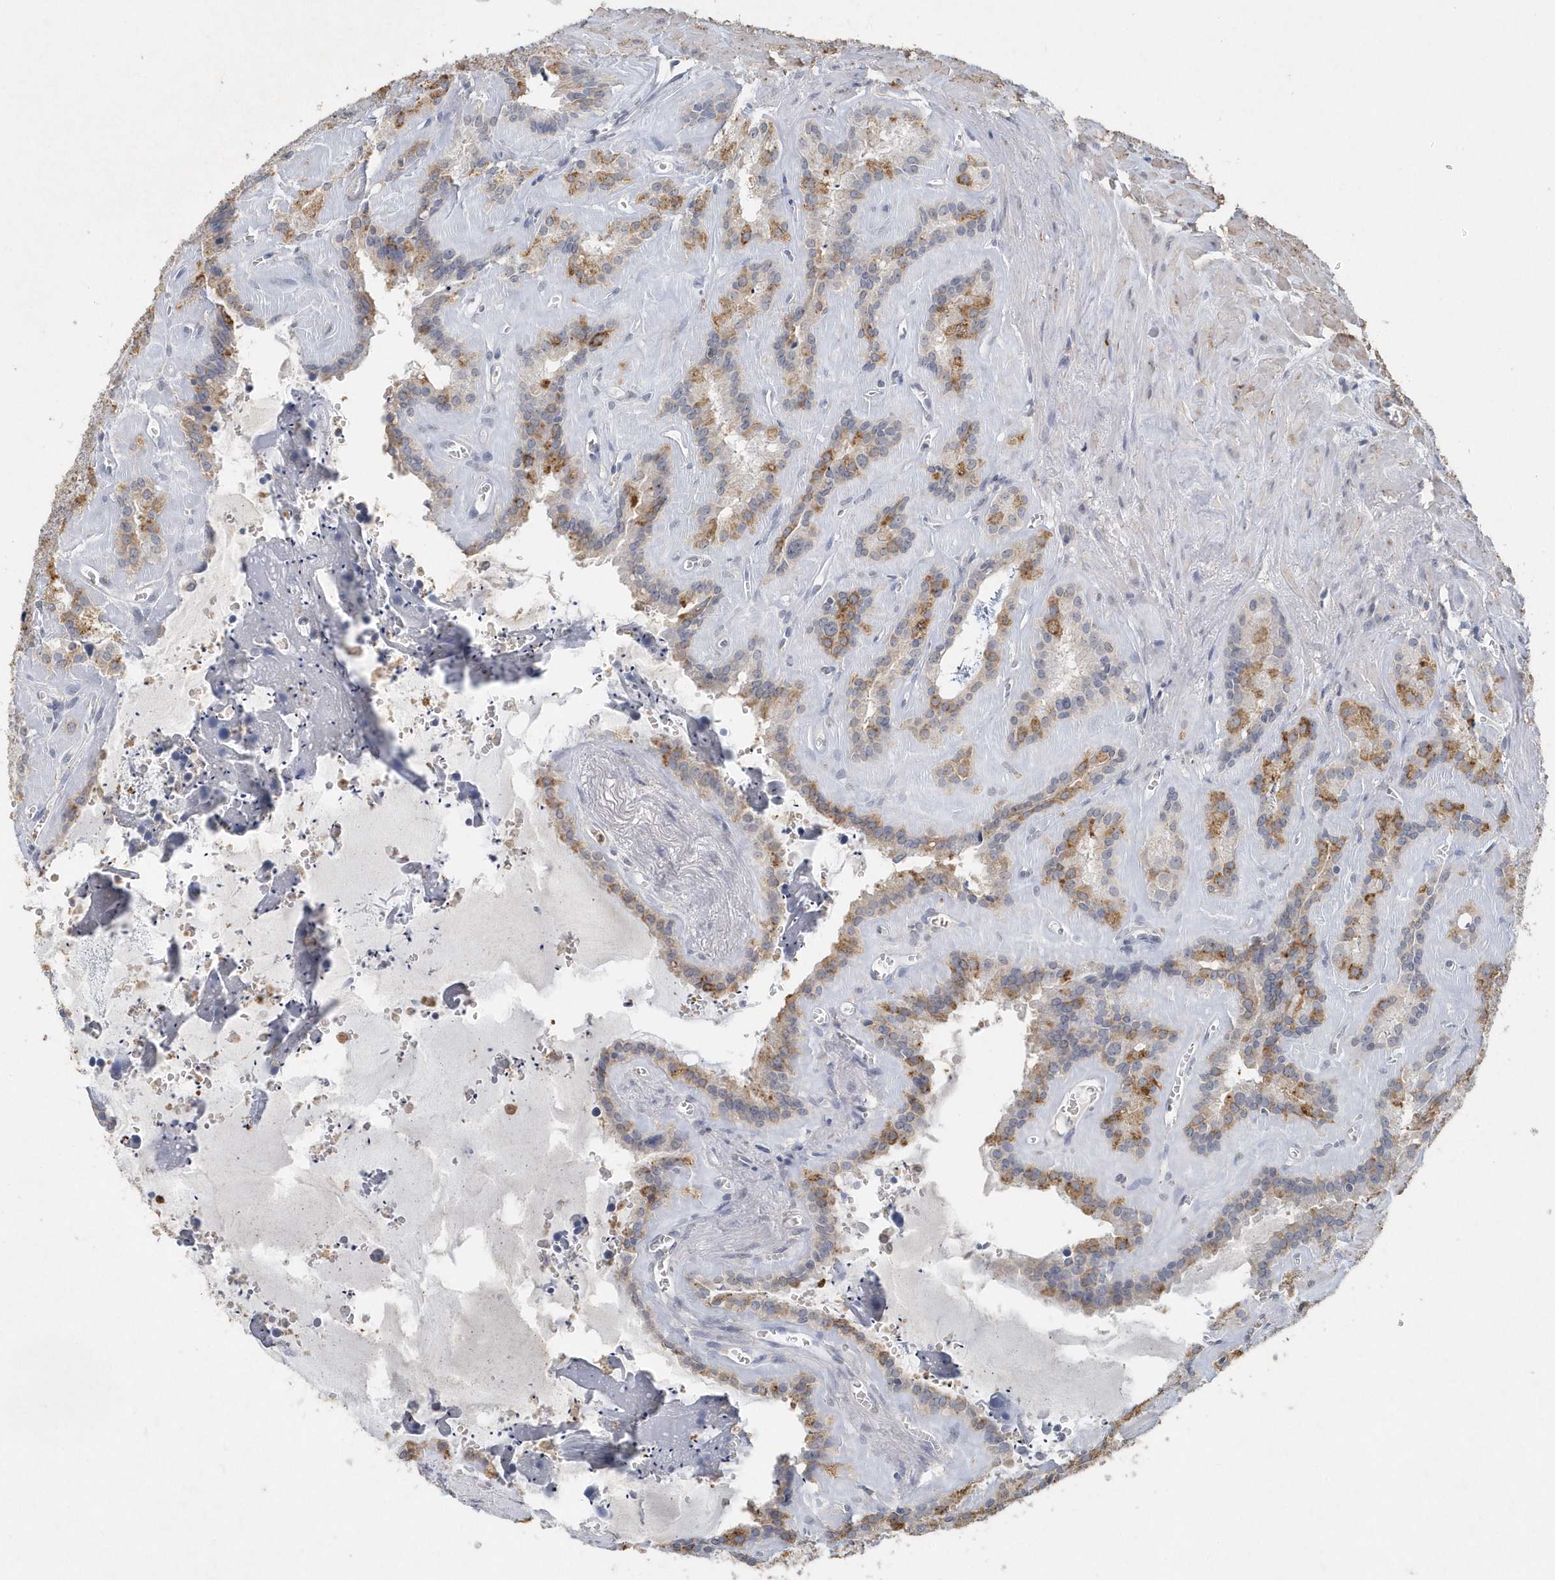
{"staining": {"intensity": "moderate", "quantity": "25%-75%", "location": "cytoplasmic/membranous"}, "tissue": "seminal vesicle", "cell_type": "Glandular cells", "image_type": "normal", "snomed": [{"axis": "morphology", "description": "Normal tissue, NOS"}, {"axis": "topography", "description": "Prostate"}, {"axis": "topography", "description": "Seminal veicle"}], "caption": "Moderate cytoplasmic/membranous expression for a protein is seen in approximately 25%-75% of glandular cells of unremarkable seminal vesicle using IHC.", "gene": "PDCD1", "patient": {"sex": "male", "age": 59}}